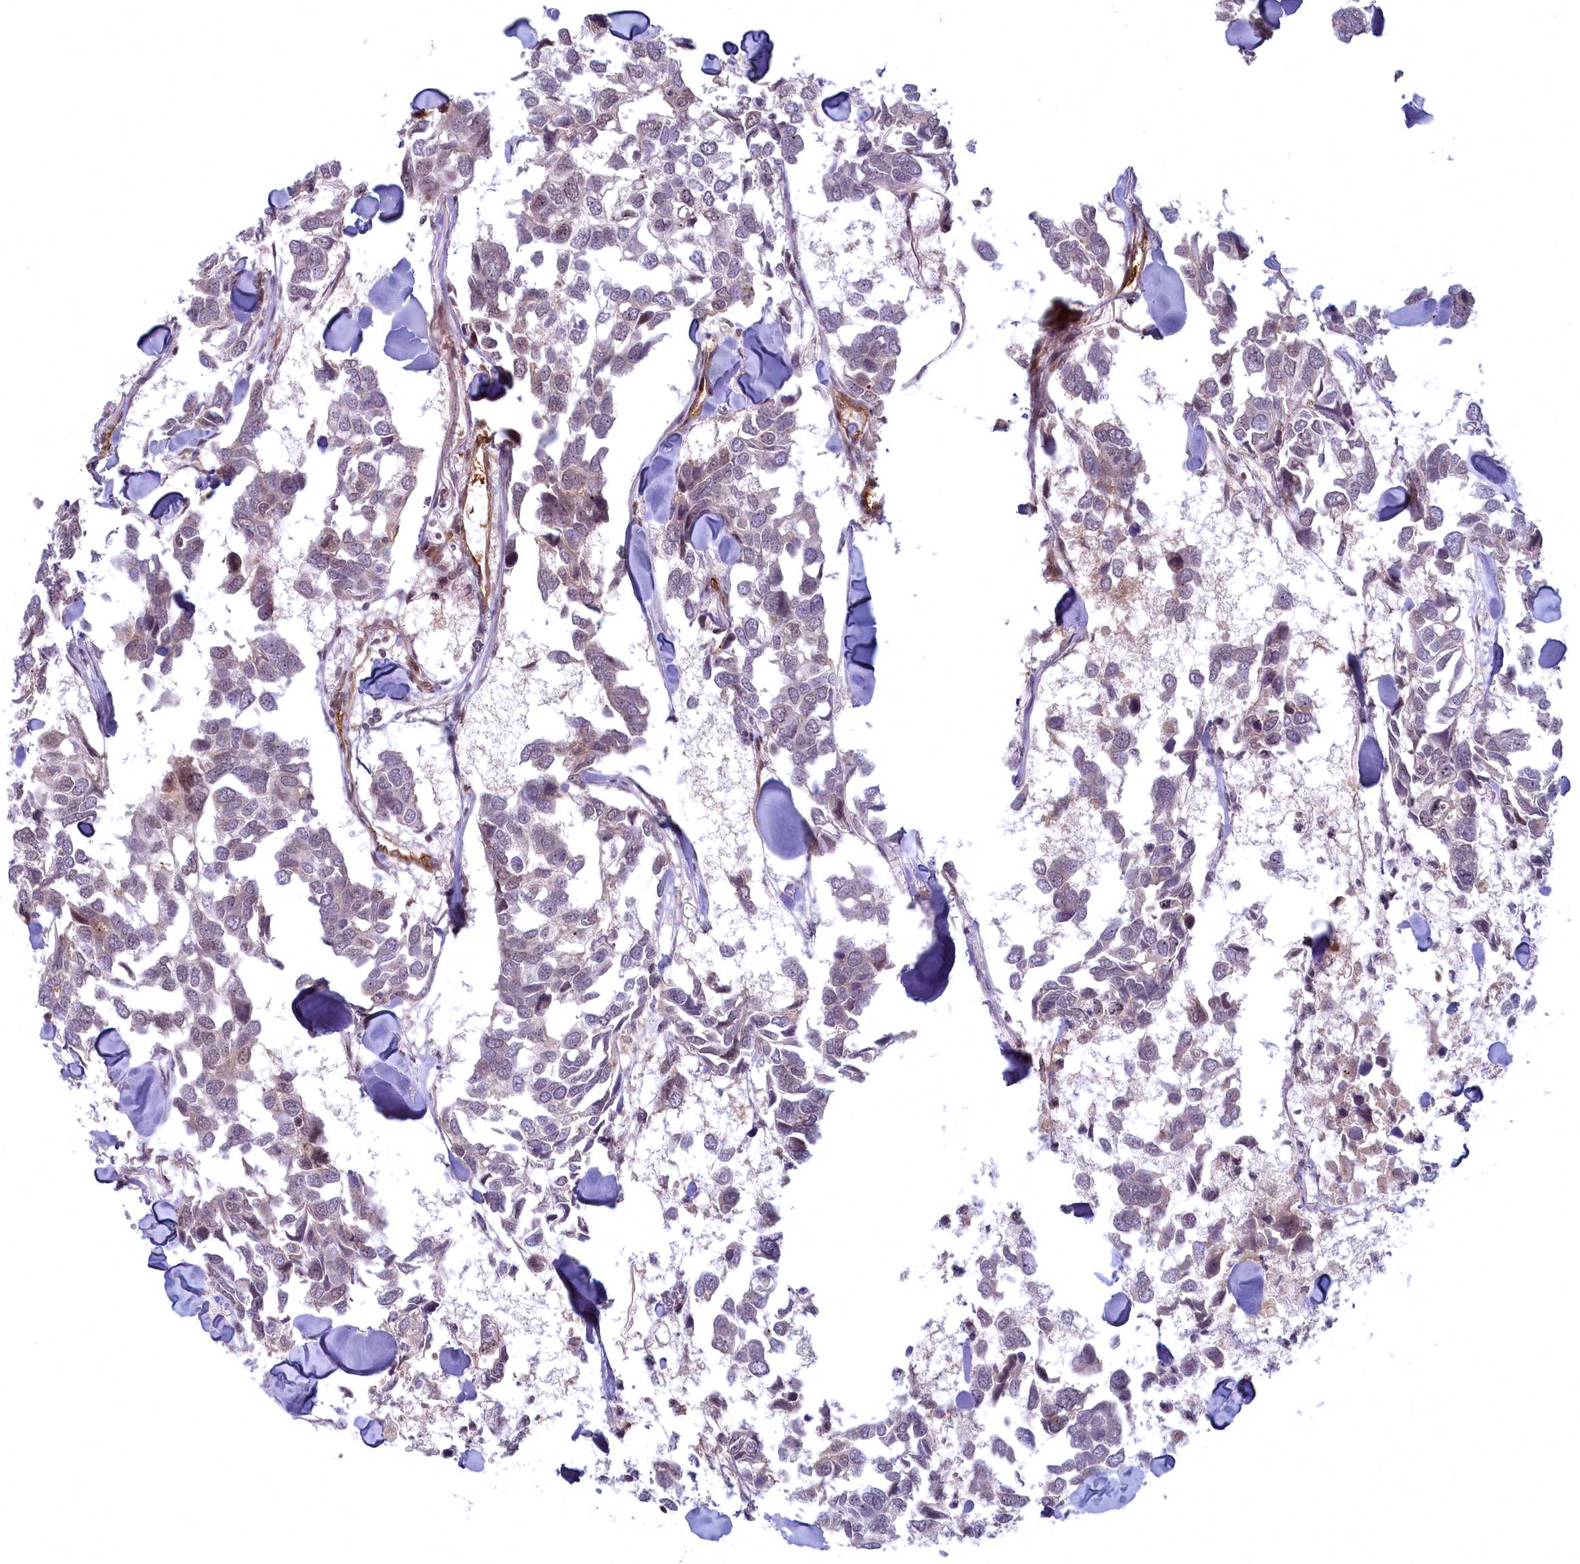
{"staining": {"intensity": "weak", "quantity": "<25%", "location": "cytoplasmic/membranous,nuclear"}, "tissue": "breast cancer", "cell_type": "Tumor cells", "image_type": "cancer", "snomed": [{"axis": "morphology", "description": "Duct carcinoma"}, {"axis": "topography", "description": "Breast"}], "caption": "The IHC histopathology image has no significant staining in tumor cells of breast infiltrating ductal carcinoma tissue. (Stains: DAB IHC with hematoxylin counter stain, Microscopy: brightfield microscopy at high magnification).", "gene": "SNRK", "patient": {"sex": "female", "age": 83}}